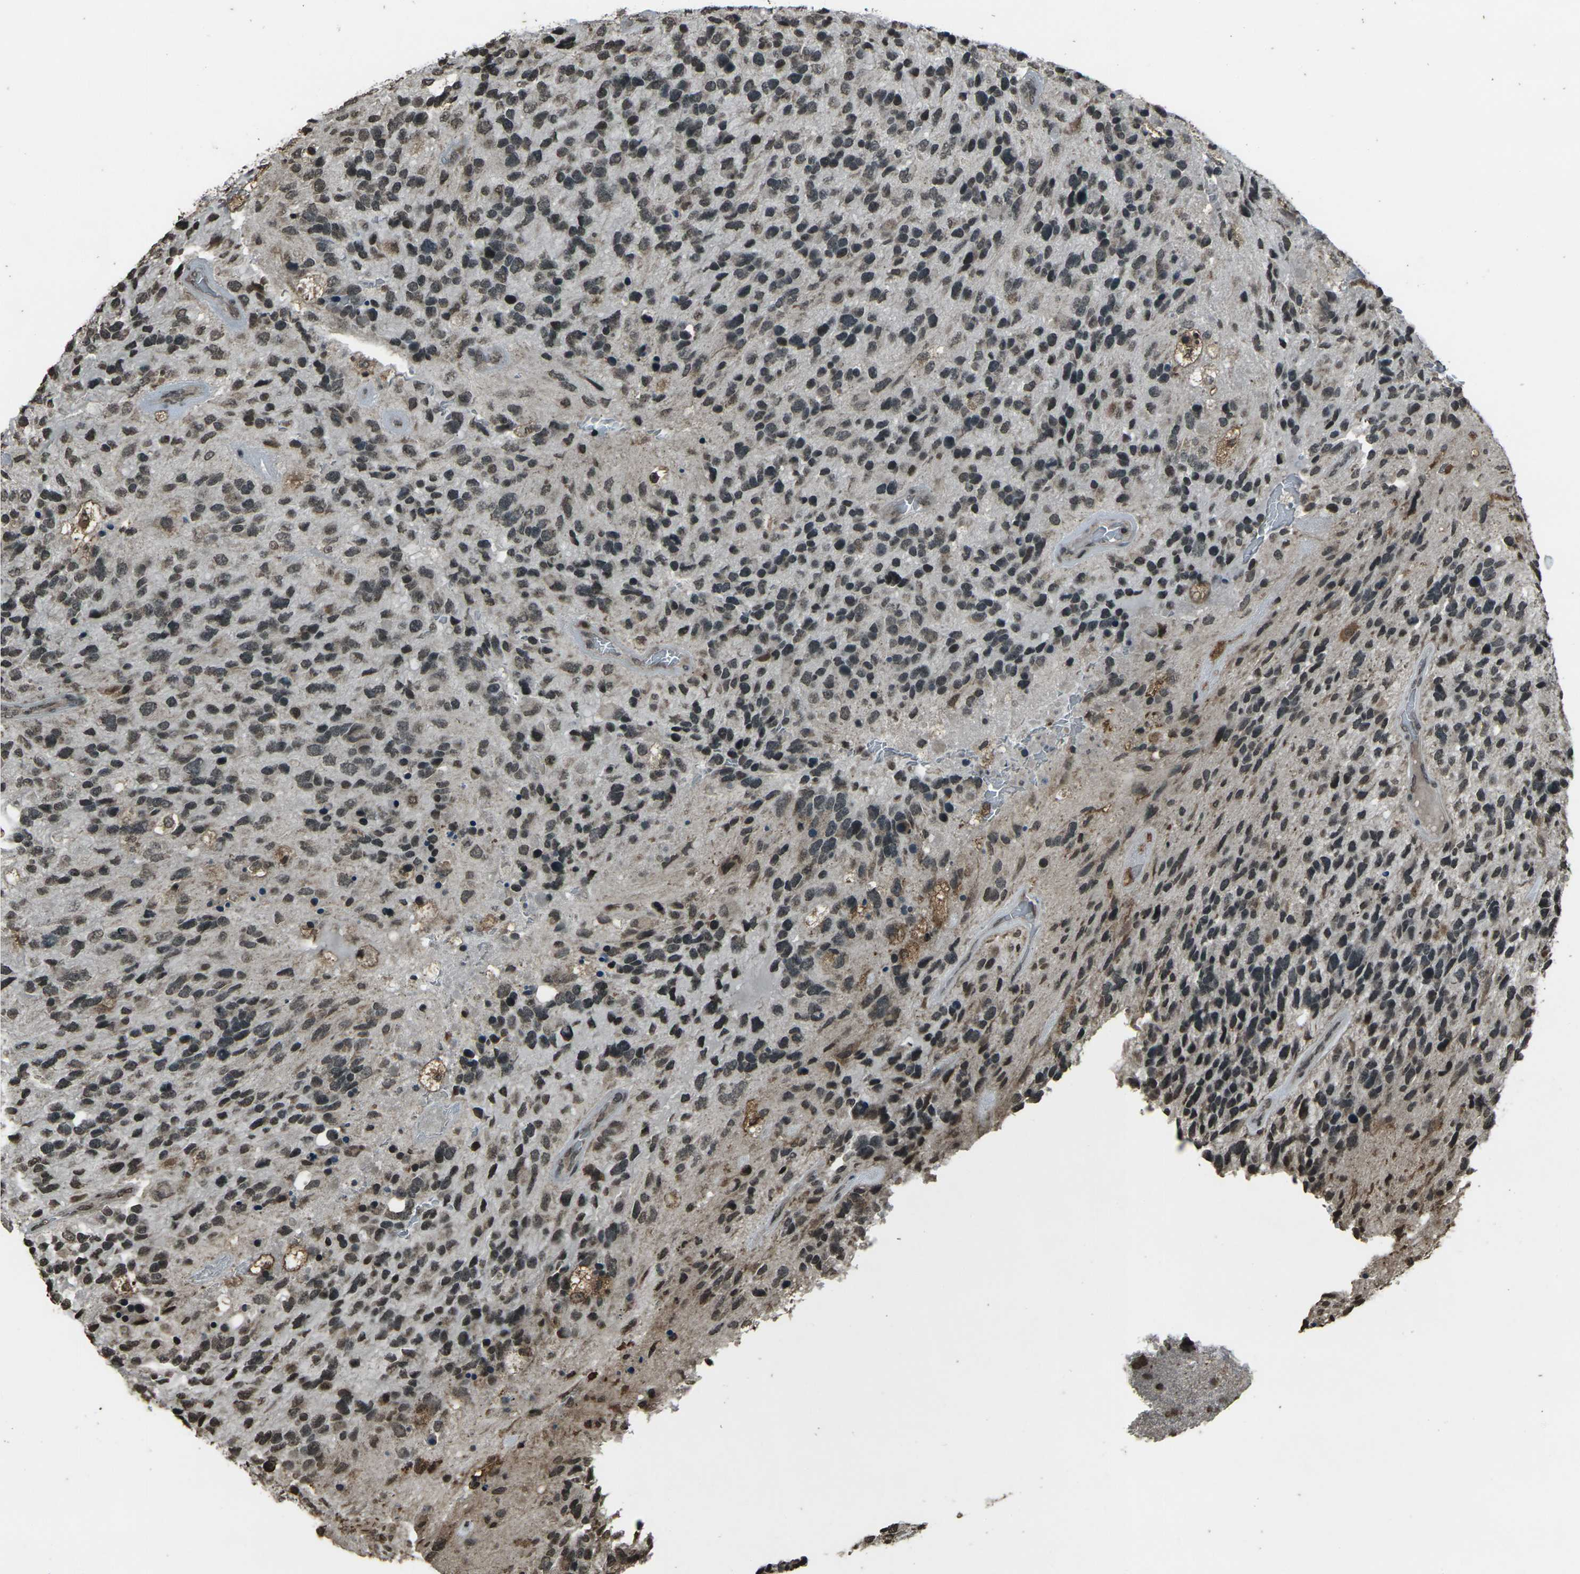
{"staining": {"intensity": "moderate", "quantity": ">75%", "location": "nuclear"}, "tissue": "glioma", "cell_type": "Tumor cells", "image_type": "cancer", "snomed": [{"axis": "morphology", "description": "Glioma, malignant, High grade"}, {"axis": "topography", "description": "Brain"}], "caption": "A medium amount of moderate nuclear staining is seen in approximately >75% of tumor cells in glioma tissue. The protein of interest is stained brown, and the nuclei are stained in blue (DAB (3,3'-diaminobenzidine) IHC with brightfield microscopy, high magnification).", "gene": "PRPF8", "patient": {"sex": "female", "age": 58}}